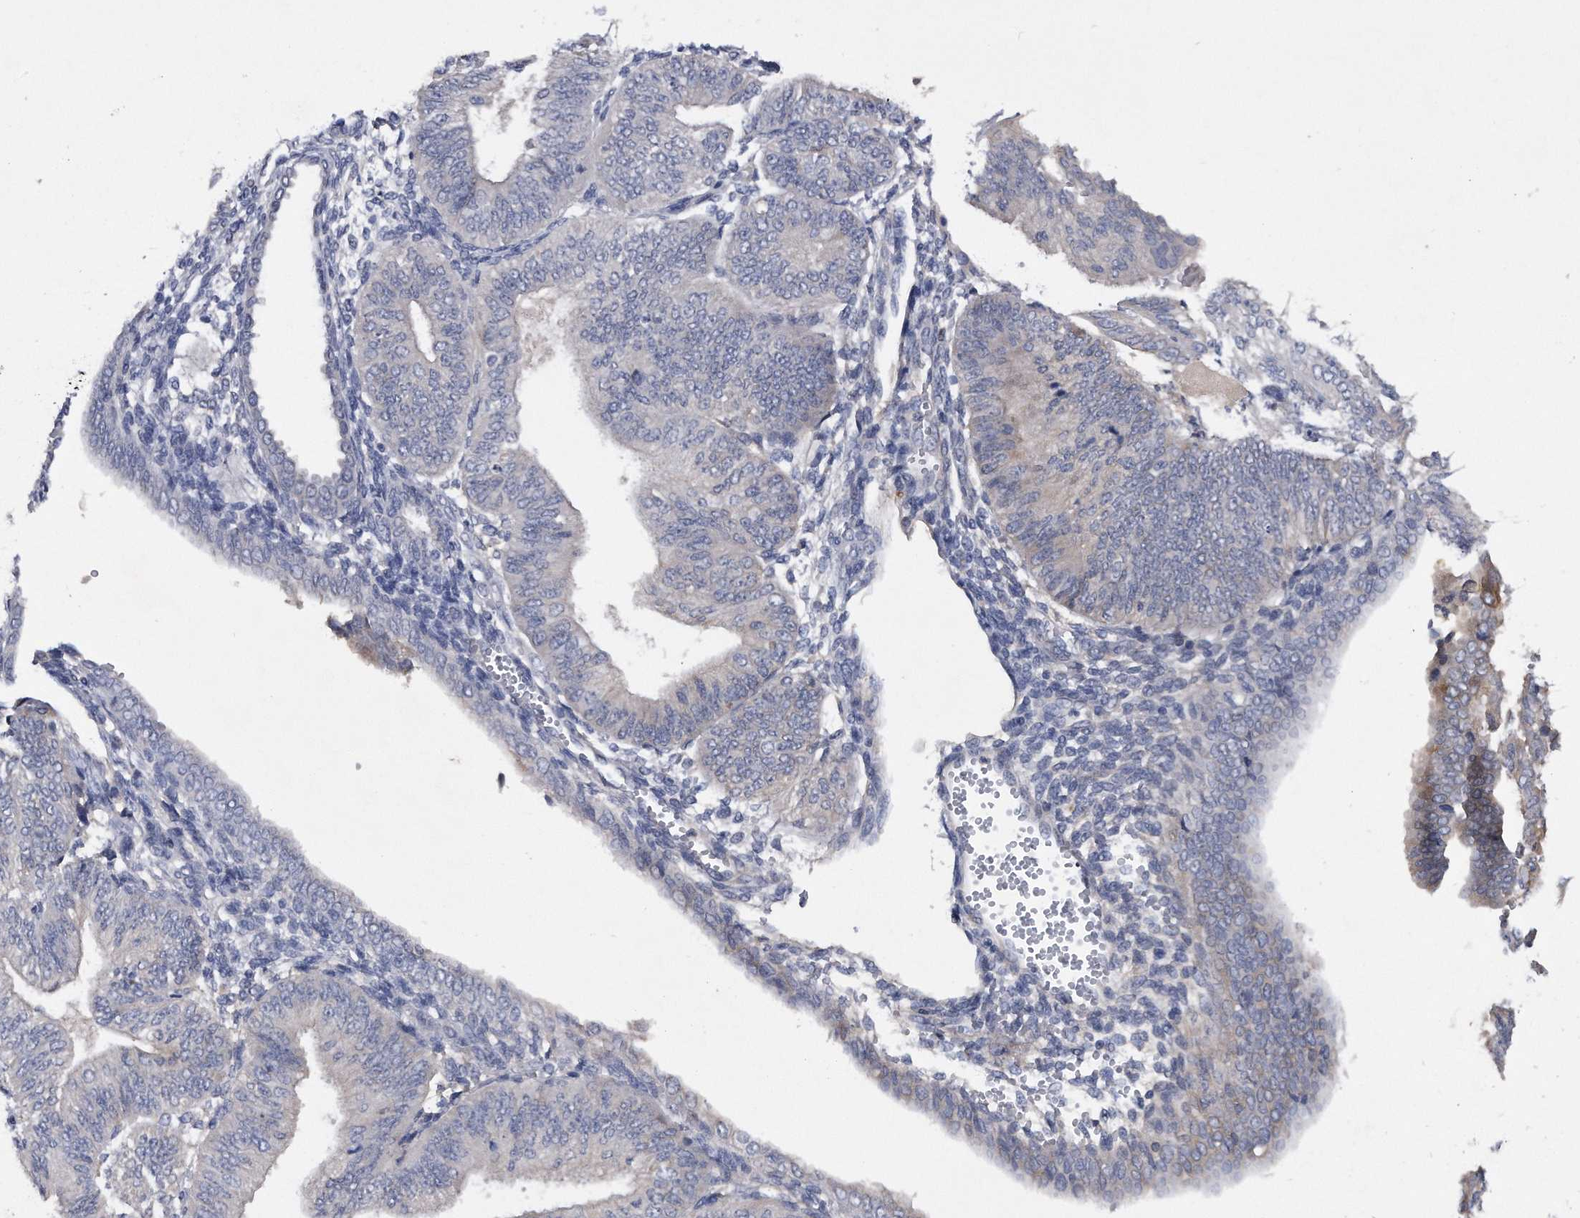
{"staining": {"intensity": "negative", "quantity": "none", "location": "none"}, "tissue": "endometrial cancer", "cell_type": "Tumor cells", "image_type": "cancer", "snomed": [{"axis": "morphology", "description": "Adenocarcinoma, NOS"}, {"axis": "topography", "description": "Endometrium"}], "caption": "DAB (3,3'-diaminobenzidine) immunohistochemical staining of human adenocarcinoma (endometrial) shows no significant positivity in tumor cells.", "gene": "ASNS", "patient": {"sex": "female", "age": 58}}